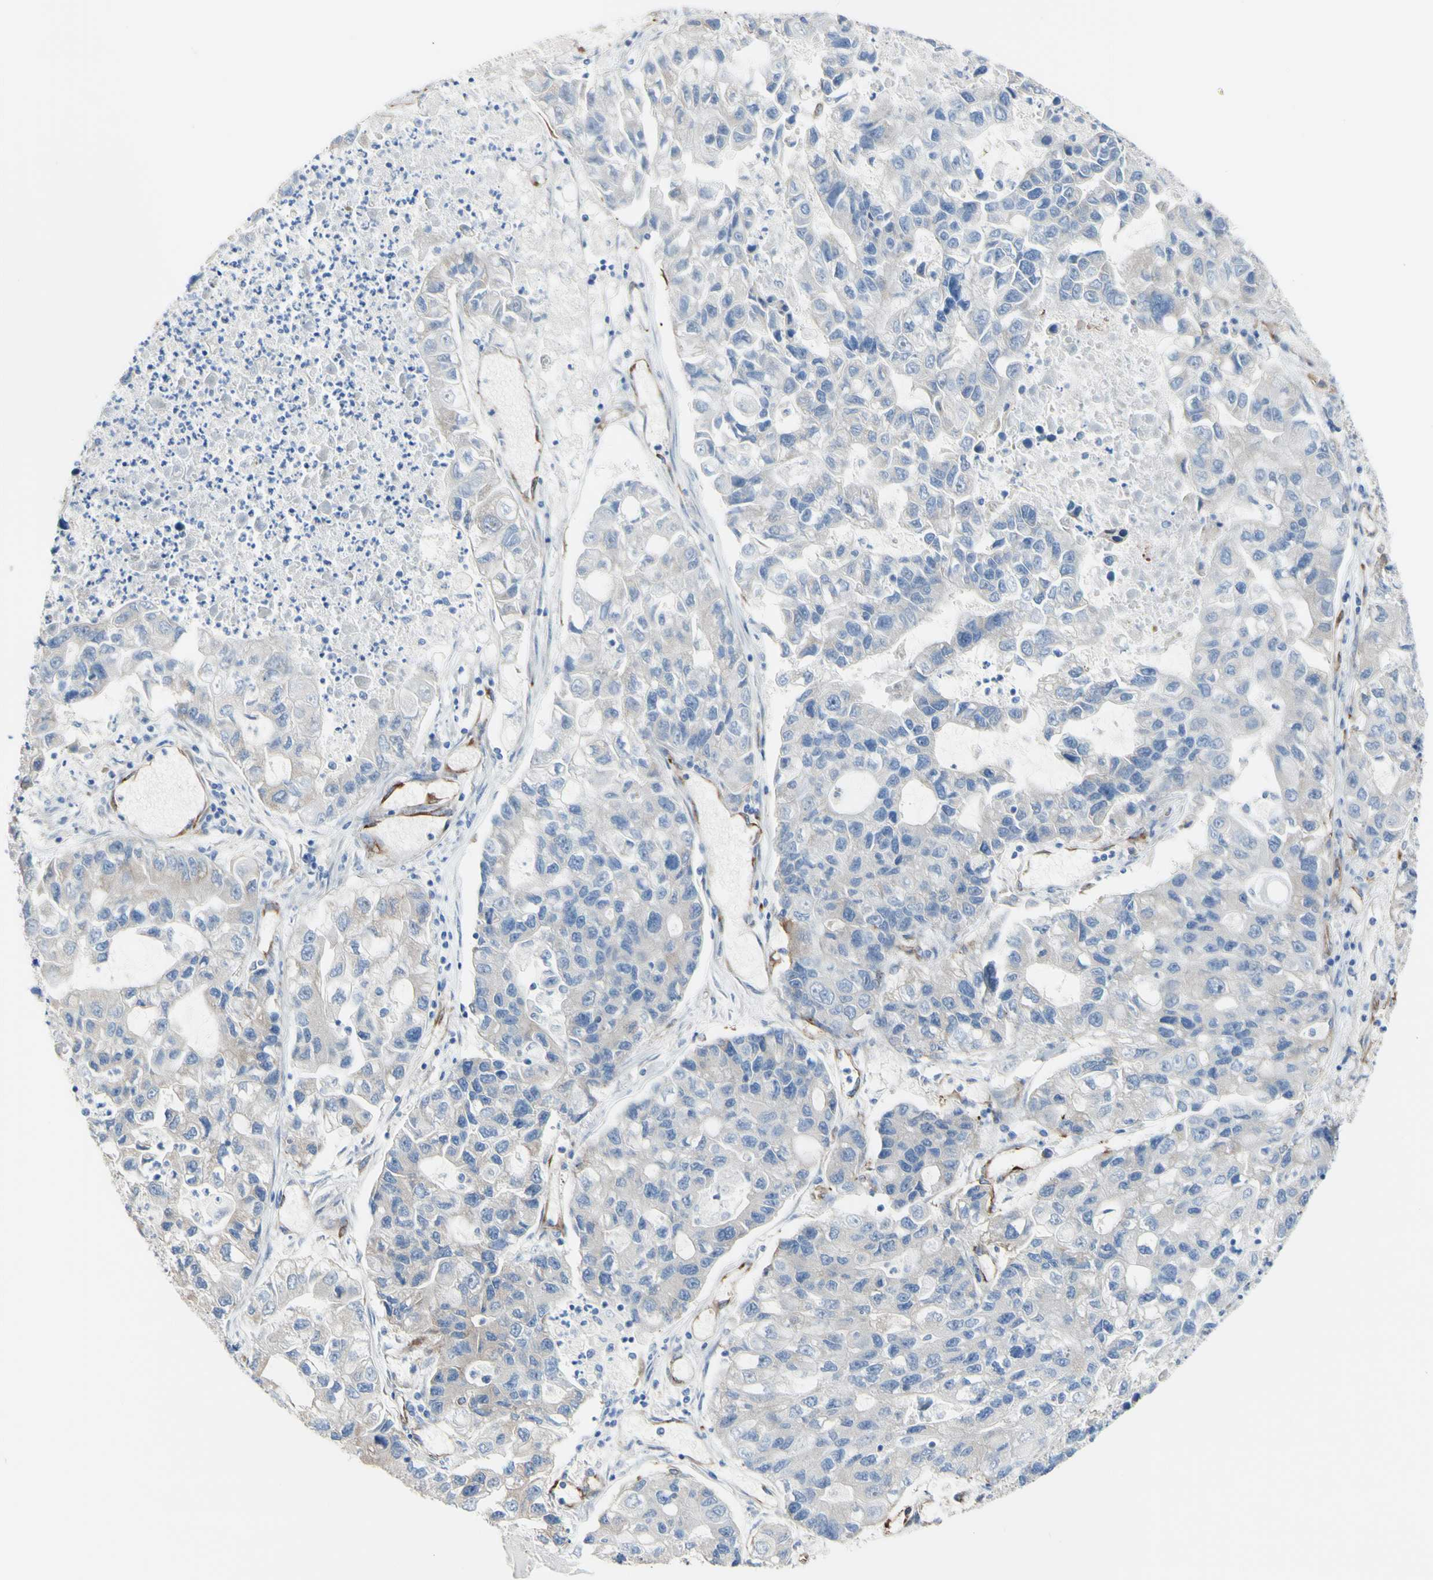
{"staining": {"intensity": "weak", "quantity": "<25%", "location": "cytoplasmic/membranous"}, "tissue": "lung cancer", "cell_type": "Tumor cells", "image_type": "cancer", "snomed": [{"axis": "morphology", "description": "Adenocarcinoma, NOS"}, {"axis": "topography", "description": "Lung"}], "caption": "Lung cancer stained for a protein using immunohistochemistry (IHC) exhibits no expression tumor cells.", "gene": "LRIG3", "patient": {"sex": "female", "age": 51}}